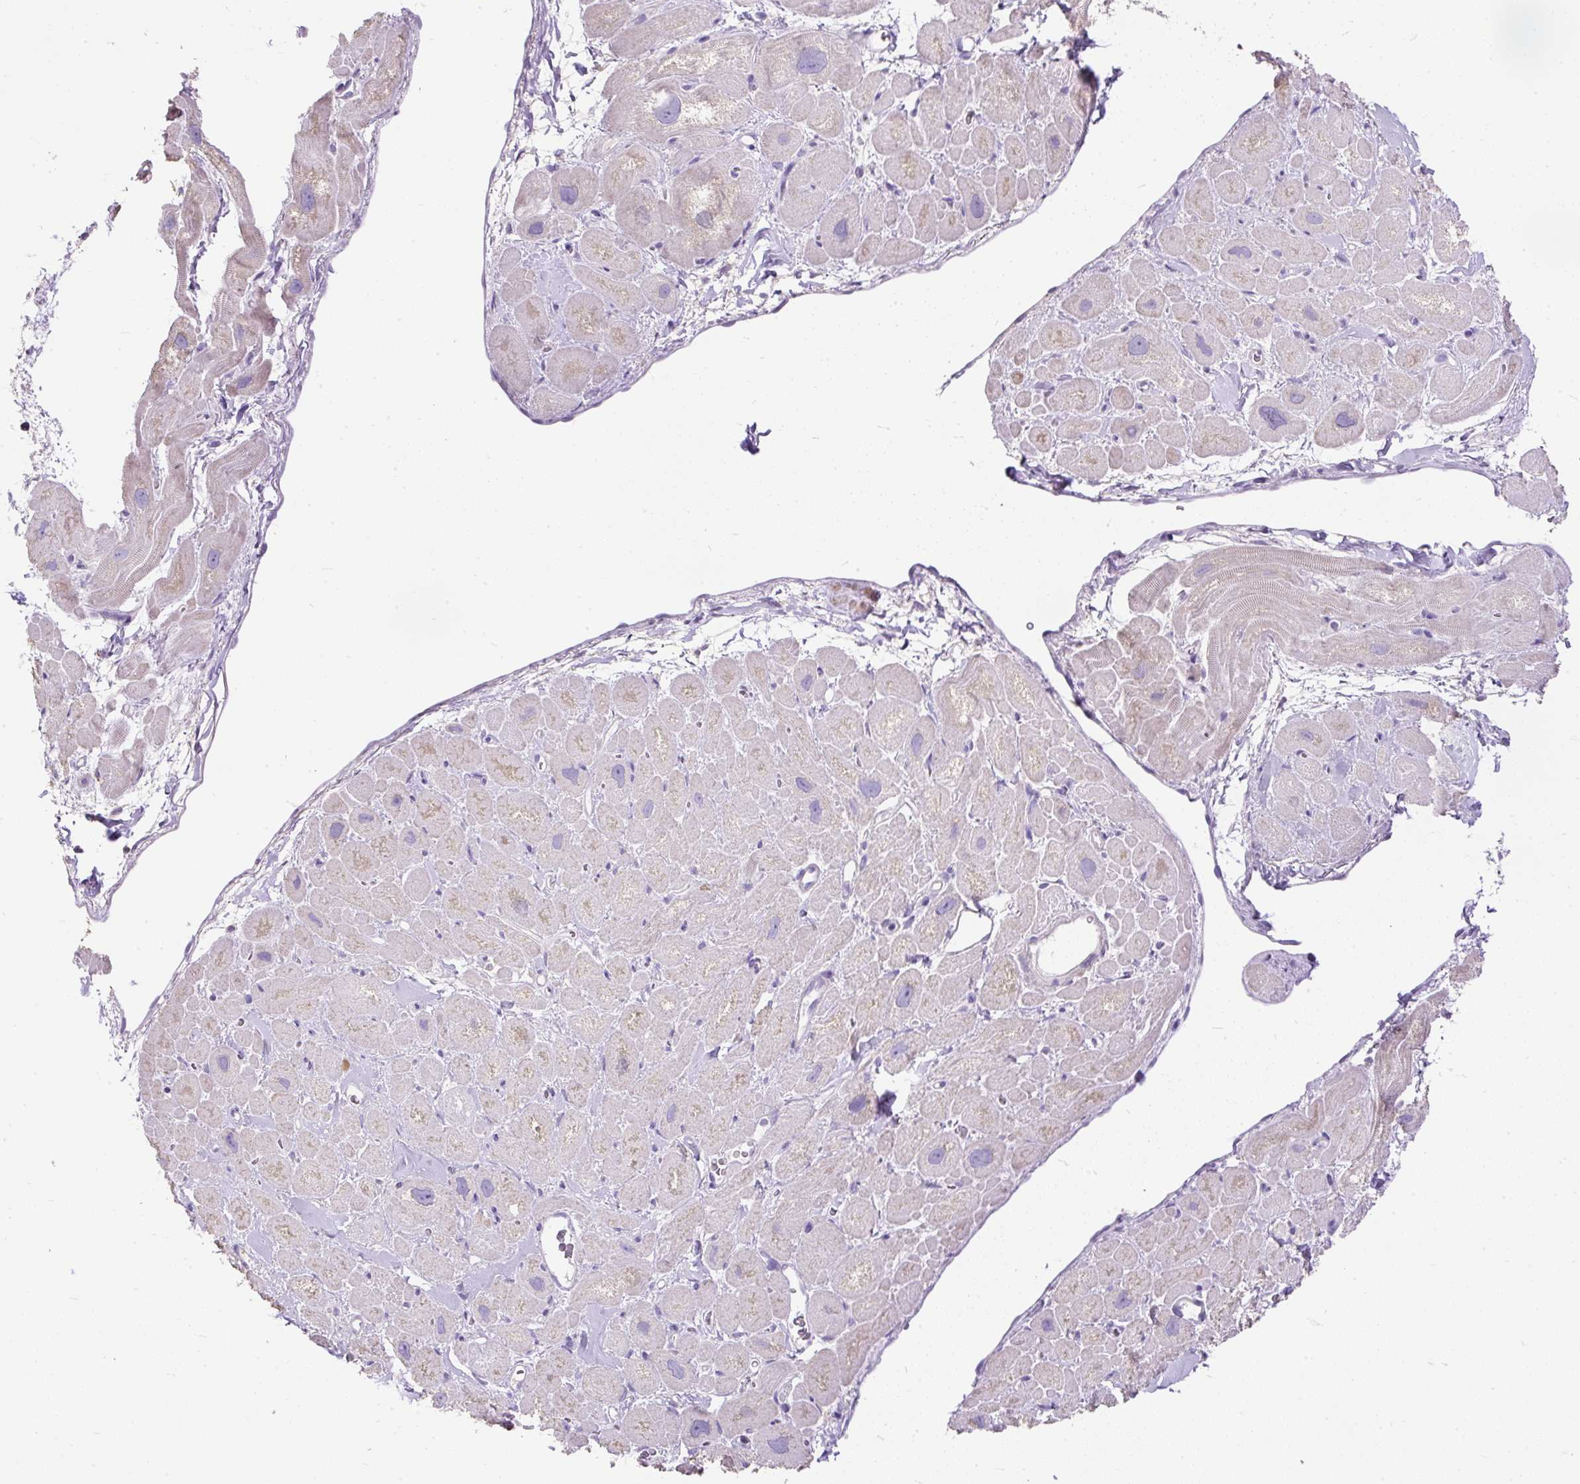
{"staining": {"intensity": "moderate", "quantity": "25%-75%", "location": "cytoplasmic/membranous"}, "tissue": "heart muscle", "cell_type": "Cardiomyocytes", "image_type": "normal", "snomed": [{"axis": "morphology", "description": "Normal tissue, NOS"}, {"axis": "topography", "description": "Heart"}], "caption": "Protein staining displays moderate cytoplasmic/membranous staining in approximately 25%-75% of cardiomyocytes in benign heart muscle.", "gene": "GBX1", "patient": {"sex": "male", "age": 49}}